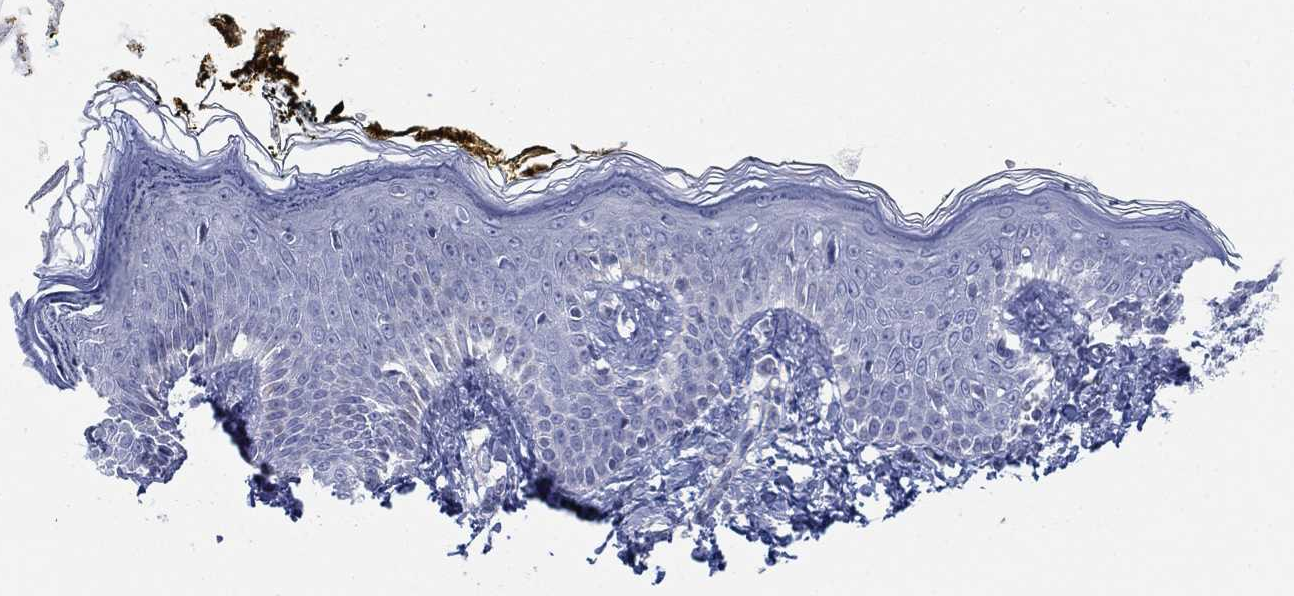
{"staining": {"intensity": "negative", "quantity": "none", "location": "none"}, "tissue": "skin", "cell_type": "Fibroblasts", "image_type": "normal", "snomed": [{"axis": "morphology", "description": "Normal tissue, NOS"}, {"axis": "topography", "description": "Skin"}], "caption": "Fibroblasts are negative for protein expression in normal human skin. The staining is performed using DAB brown chromogen with nuclei counter-stained in using hematoxylin.", "gene": "GCNA", "patient": {"sex": "male", "age": 76}}